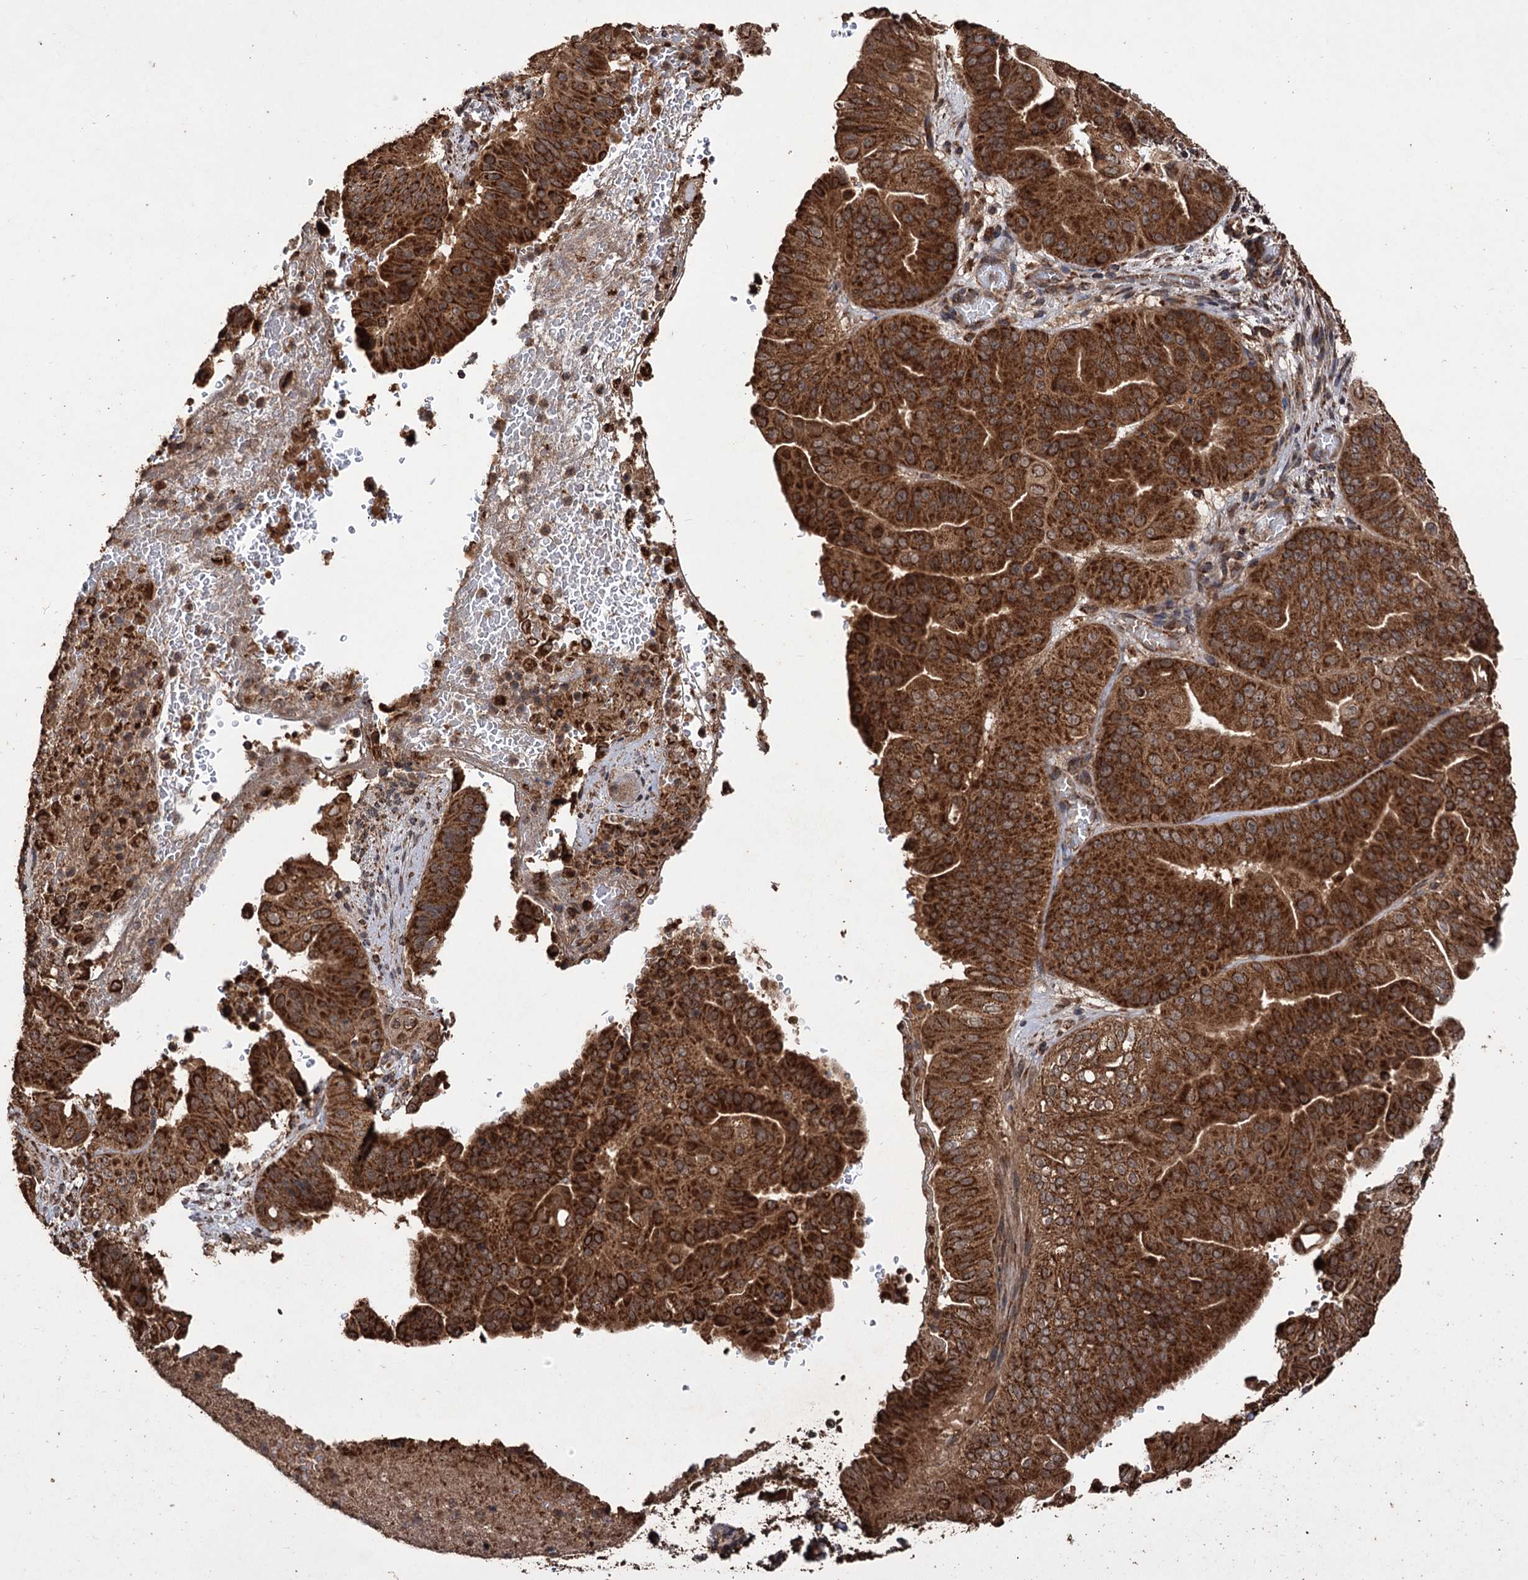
{"staining": {"intensity": "strong", "quantity": ">75%", "location": "cytoplasmic/membranous"}, "tissue": "pancreatic cancer", "cell_type": "Tumor cells", "image_type": "cancer", "snomed": [{"axis": "morphology", "description": "Adenocarcinoma, NOS"}, {"axis": "topography", "description": "Pancreas"}], "caption": "Human pancreatic cancer stained for a protein (brown) reveals strong cytoplasmic/membranous positive positivity in about >75% of tumor cells.", "gene": "IPO4", "patient": {"sex": "female", "age": 77}}